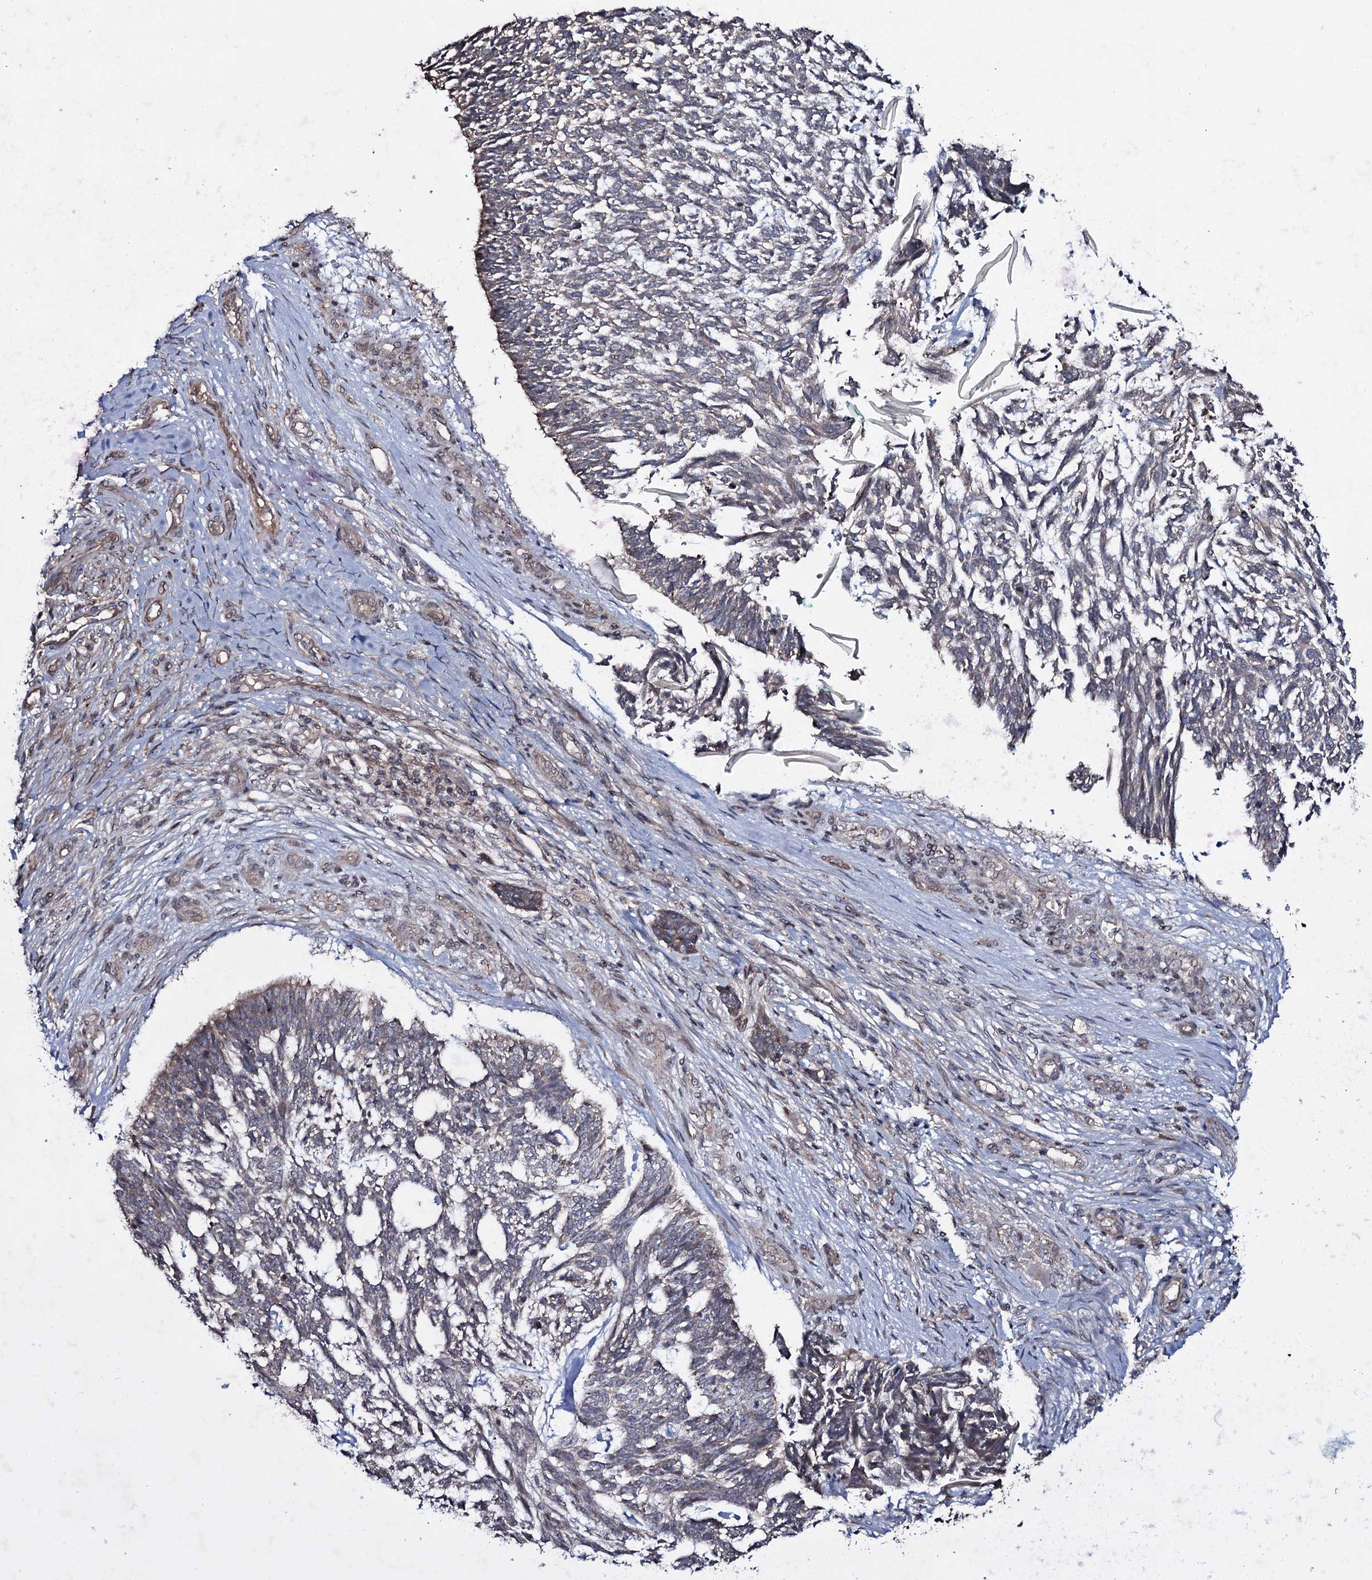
{"staining": {"intensity": "weak", "quantity": "<25%", "location": "cytoplasmic/membranous"}, "tissue": "skin cancer", "cell_type": "Tumor cells", "image_type": "cancer", "snomed": [{"axis": "morphology", "description": "Basal cell carcinoma"}, {"axis": "topography", "description": "Skin"}], "caption": "This is an immunohistochemistry (IHC) photomicrograph of human basal cell carcinoma (skin). There is no staining in tumor cells.", "gene": "SNAP23", "patient": {"sex": "male", "age": 88}}